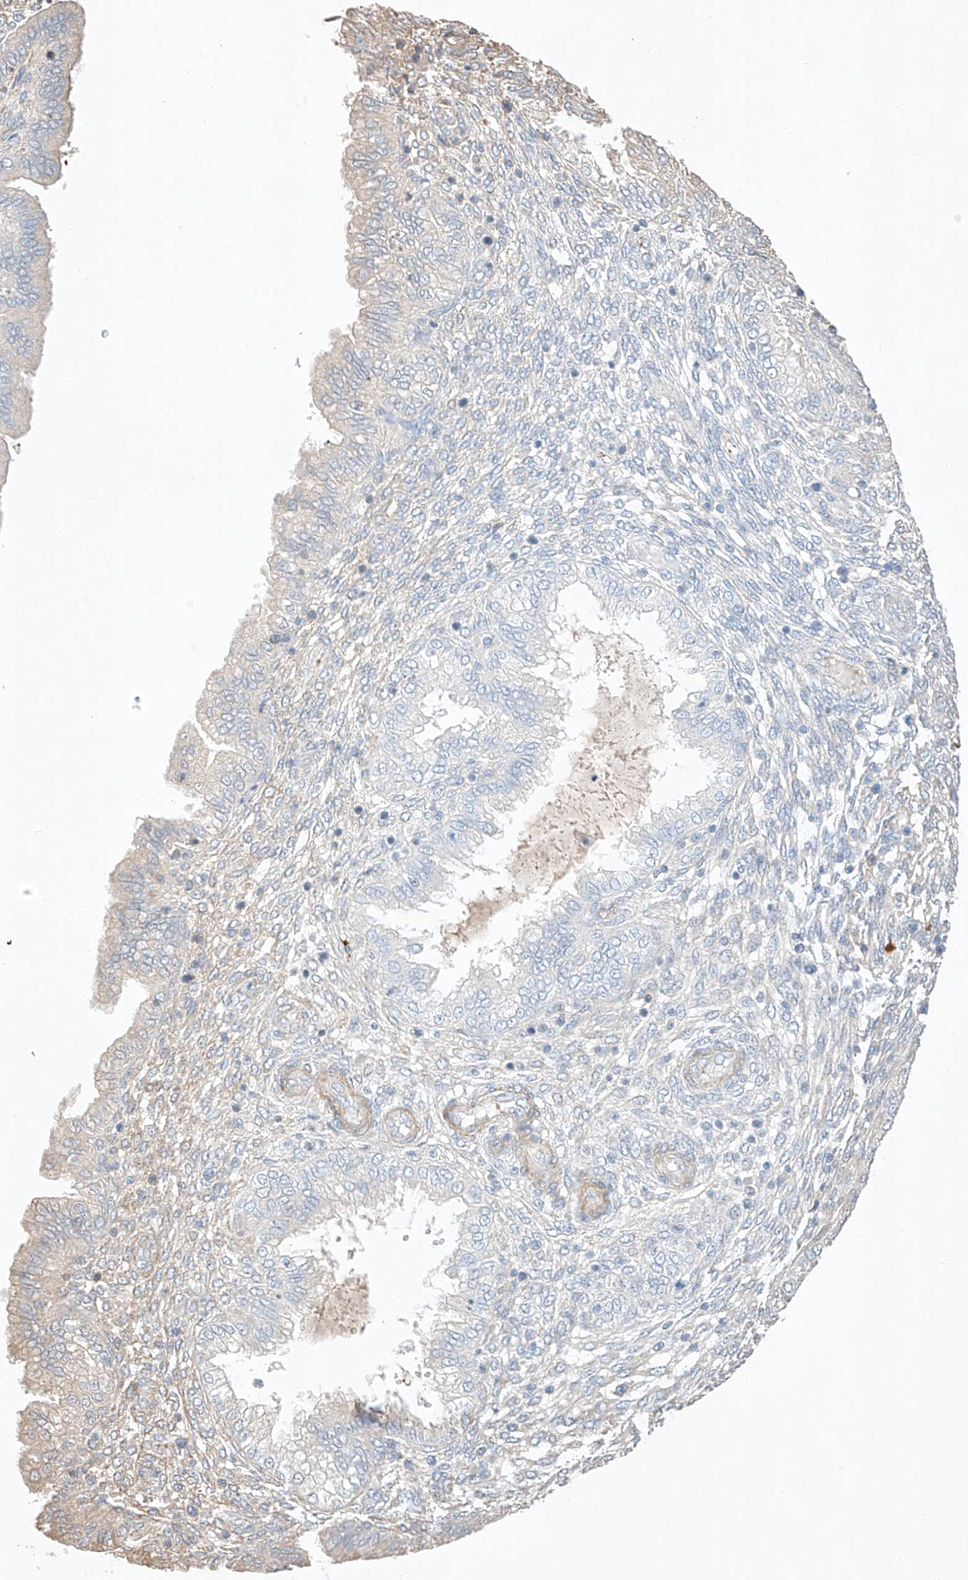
{"staining": {"intensity": "moderate", "quantity": "<25%", "location": "cytoplasmic/membranous"}, "tissue": "endometrium", "cell_type": "Cells in endometrial stroma", "image_type": "normal", "snomed": [{"axis": "morphology", "description": "Normal tissue, NOS"}, {"axis": "topography", "description": "Endometrium"}], "caption": "Normal endometrium displays moderate cytoplasmic/membranous staining in about <25% of cells in endometrial stroma, visualized by immunohistochemistry. (DAB (3,3'-diaminobenzidine) IHC, brown staining for protein, blue staining for nuclei).", "gene": "ARHGAP33", "patient": {"sex": "female", "age": 33}}